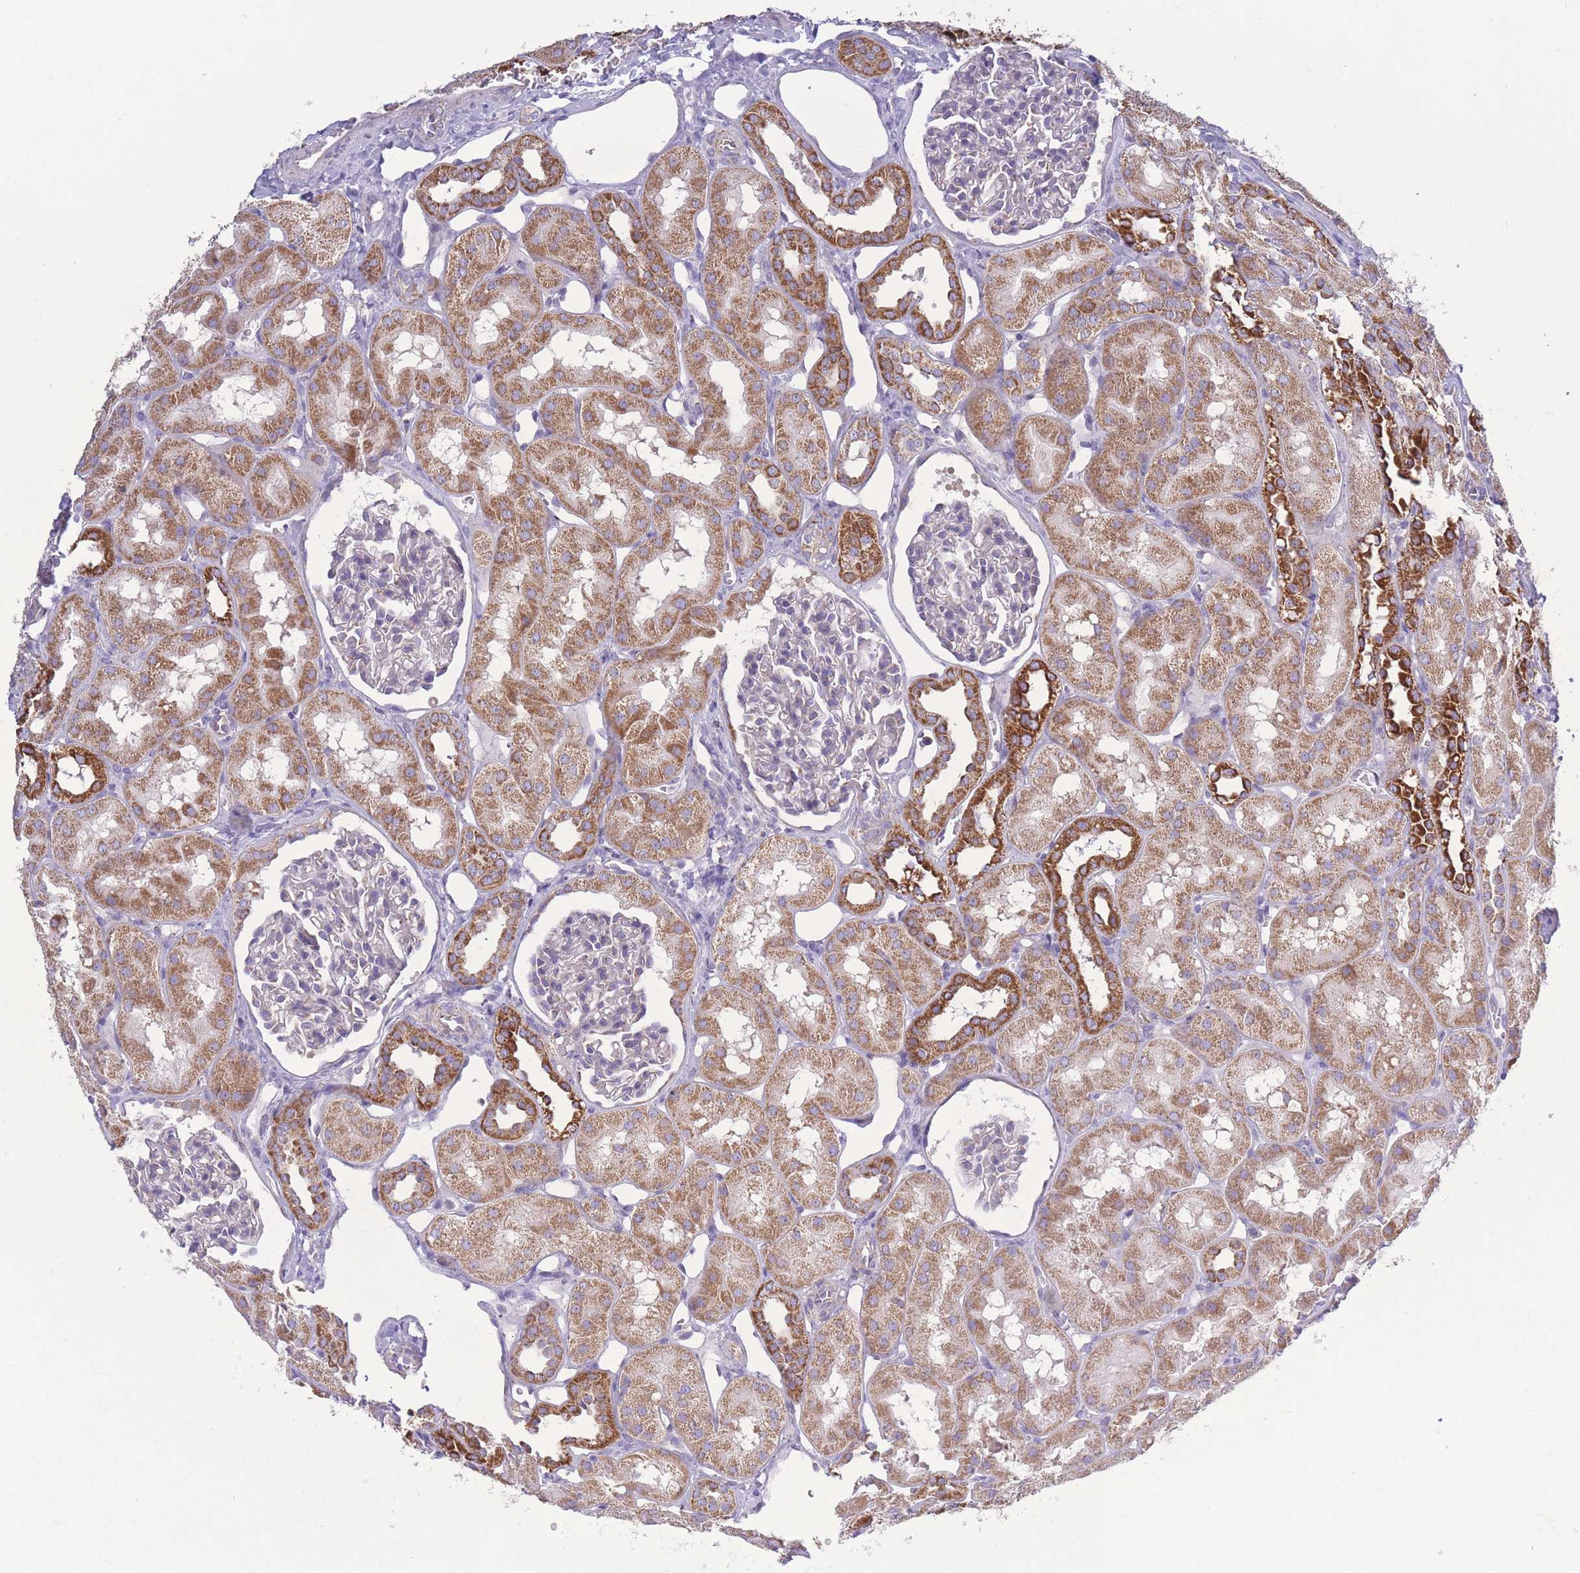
{"staining": {"intensity": "negative", "quantity": "none", "location": "none"}, "tissue": "kidney", "cell_type": "Cells in glomeruli", "image_type": "normal", "snomed": [{"axis": "morphology", "description": "Normal tissue, NOS"}, {"axis": "topography", "description": "Kidney"}, {"axis": "topography", "description": "Urinary bladder"}], "caption": "Cells in glomeruli are negative for brown protein staining in normal kidney.", "gene": "PDHA1", "patient": {"sex": "male", "age": 16}}